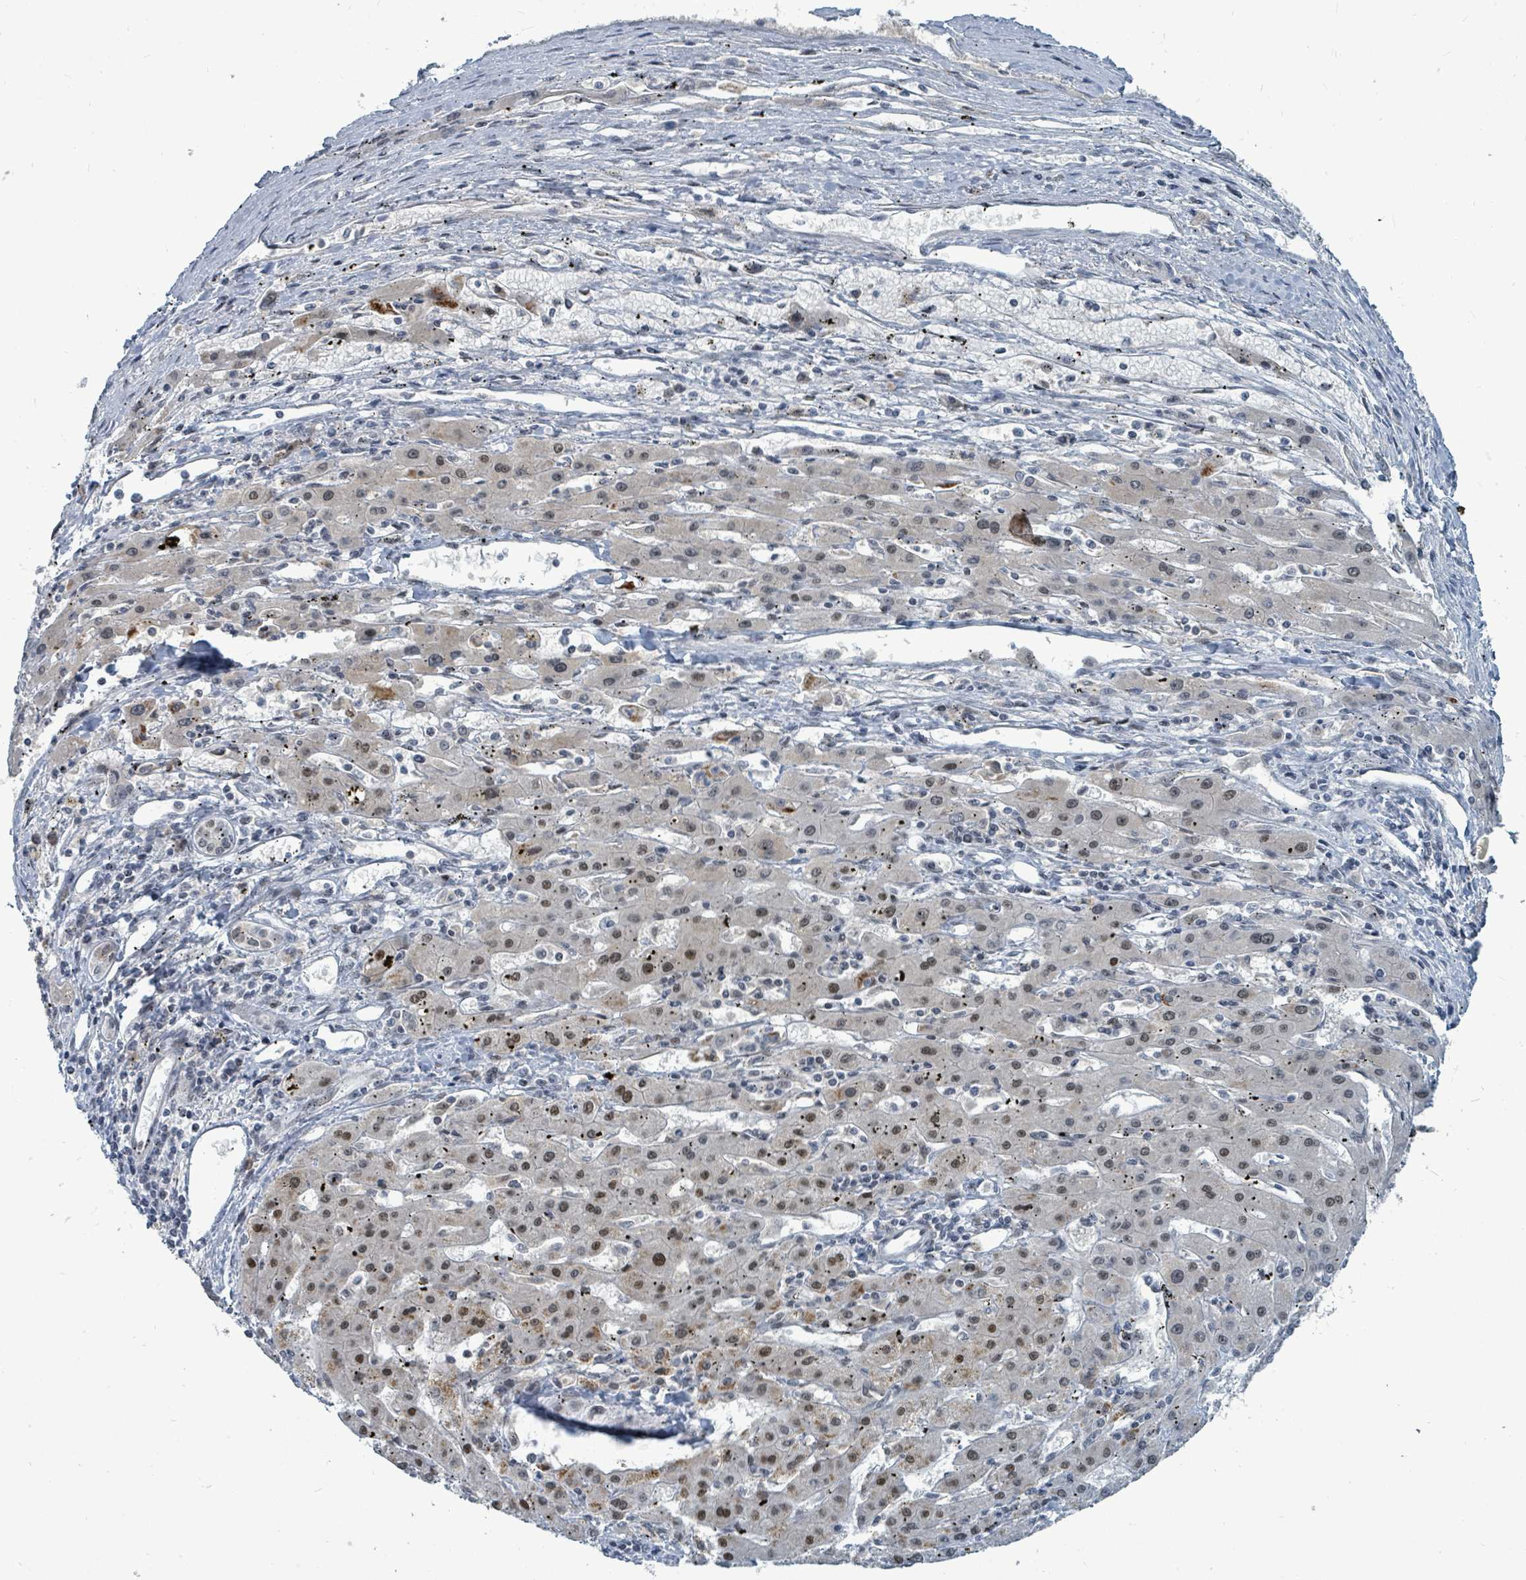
{"staining": {"intensity": "moderate", "quantity": "25%-75%", "location": "nuclear"}, "tissue": "liver cancer", "cell_type": "Tumor cells", "image_type": "cancer", "snomed": [{"axis": "morphology", "description": "Carcinoma, Hepatocellular, NOS"}, {"axis": "topography", "description": "Liver"}], "caption": "Protein staining by immunohistochemistry (IHC) shows moderate nuclear positivity in approximately 25%-75% of tumor cells in liver hepatocellular carcinoma. Nuclei are stained in blue.", "gene": "UCK1", "patient": {"sex": "male", "age": 72}}